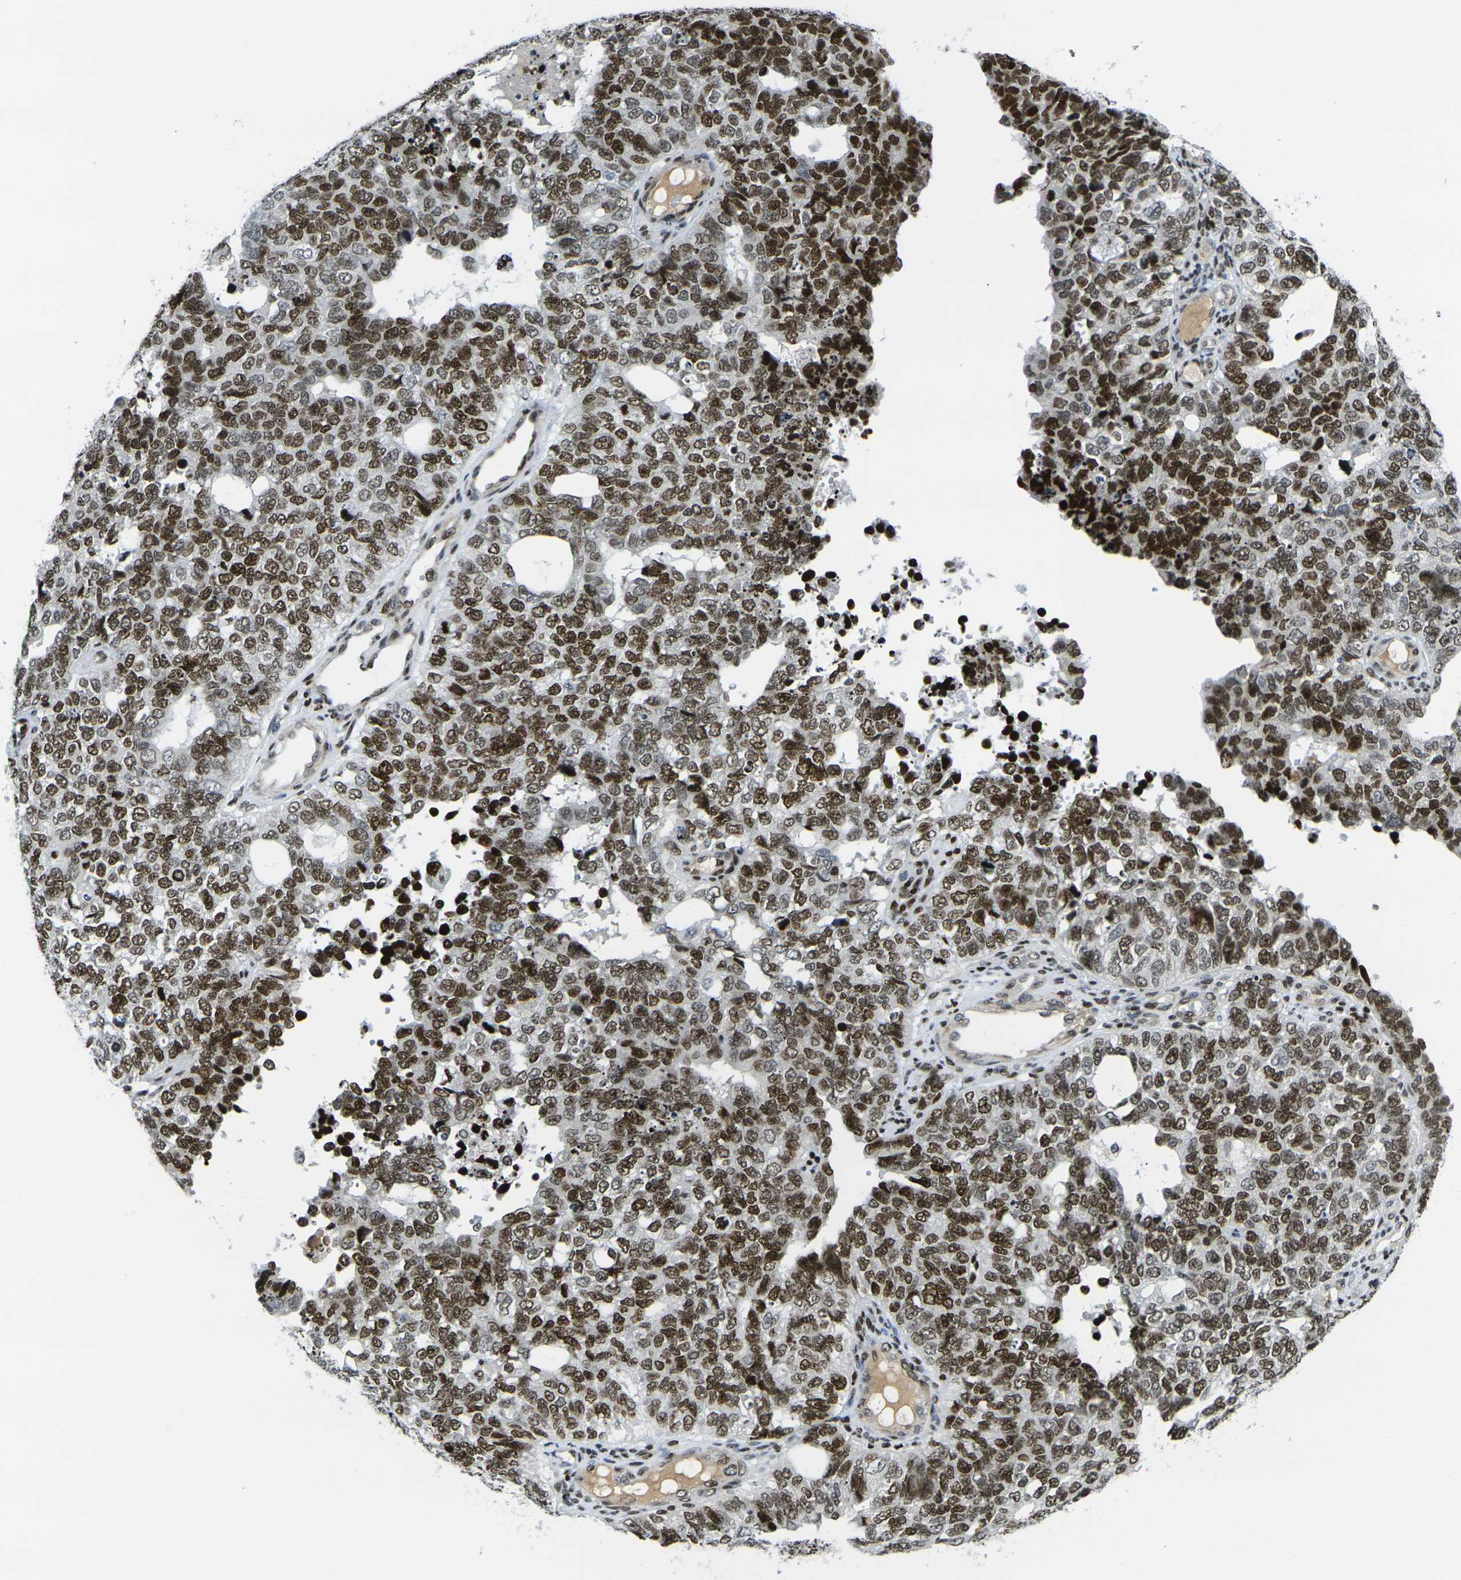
{"staining": {"intensity": "strong", "quantity": ">75%", "location": "nuclear"}, "tissue": "cervical cancer", "cell_type": "Tumor cells", "image_type": "cancer", "snomed": [{"axis": "morphology", "description": "Squamous cell carcinoma, NOS"}, {"axis": "topography", "description": "Cervix"}], "caption": "Cervical cancer tissue exhibits strong nuclear staining in about >75% of tumor cells, visualized by immunohistochemistry.", "gene": "H1-10", "patient": {"sex": "female", "age": 63}}